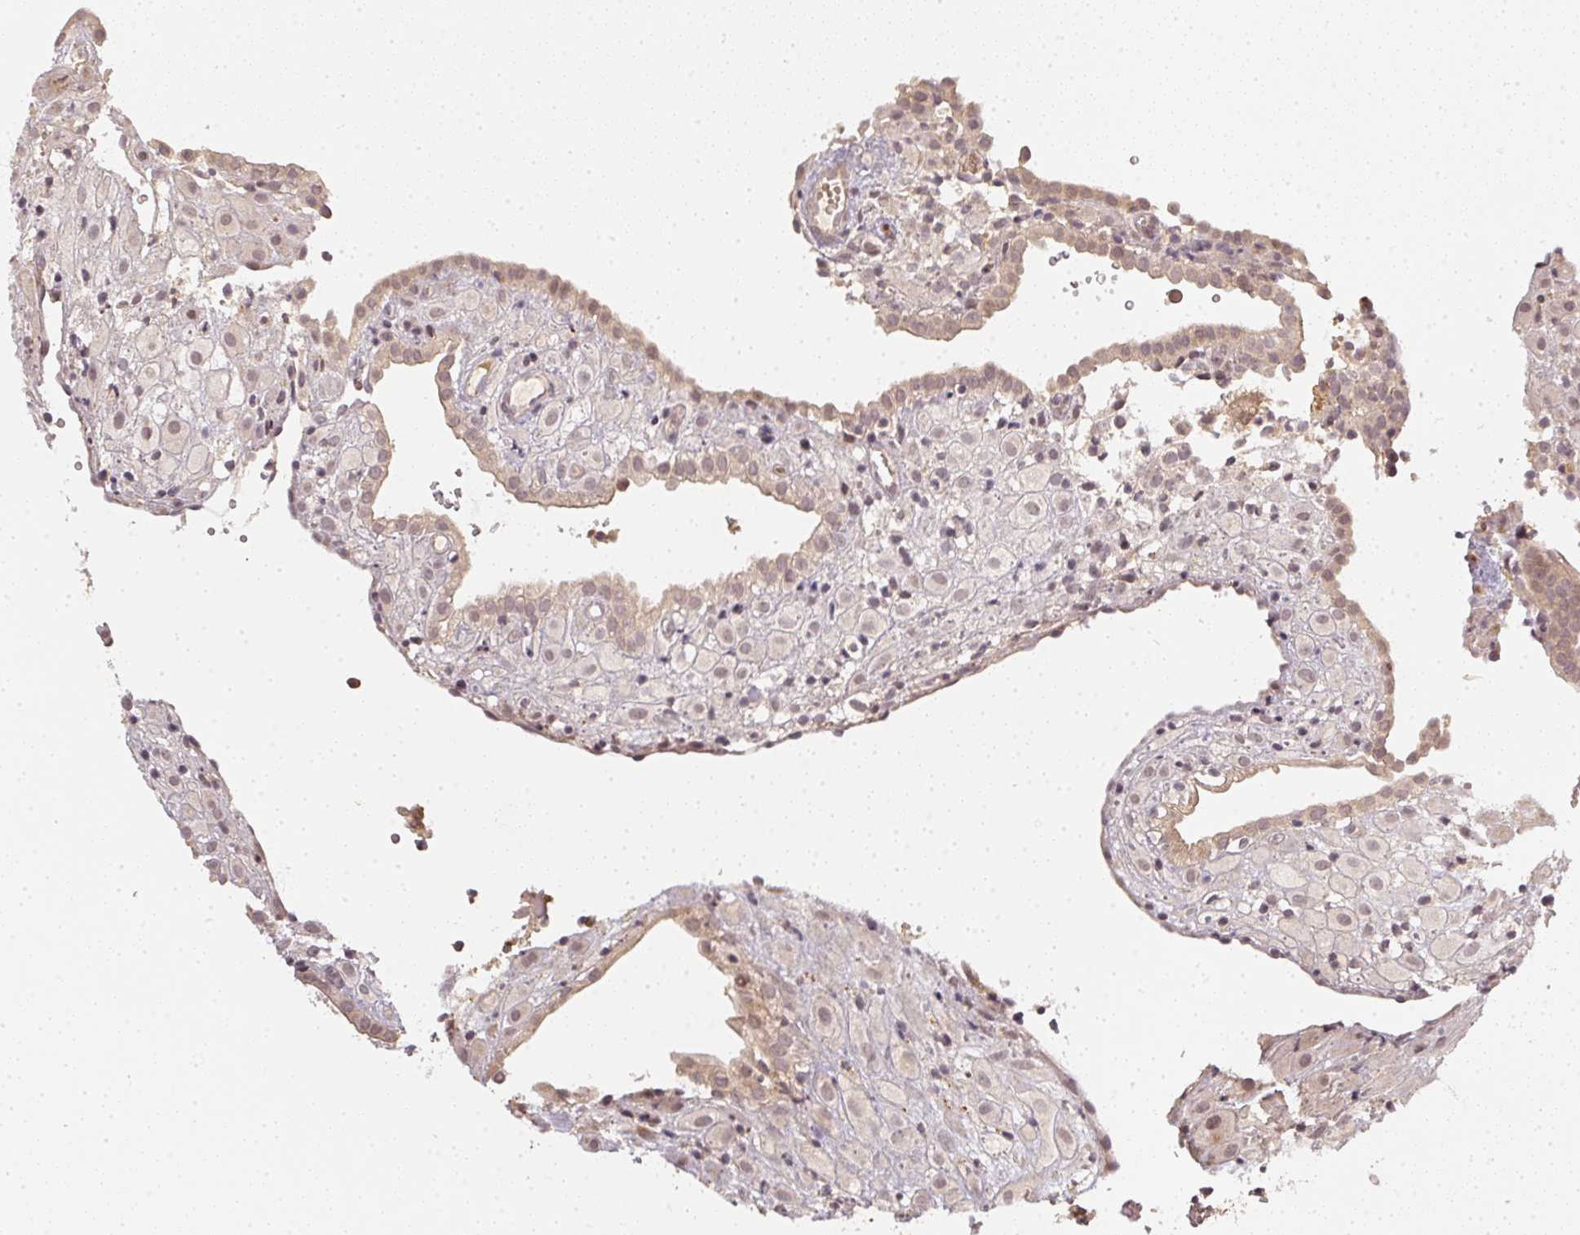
{"staining": {"intensity": "negative", "quantity": "none", "location": "none"}, "tissue": "placenta", "cell_type": "Decidual cells", "image_type": "normal", "snomed": [{"axis": "morphology", "description": "Normal tissue, NOS"}, {"axis": "topography", "description": "Placenta"}], "caption": "Placenta stained for a protein using IHC reveals no staining decidual cells.", "gene": "SERPINE1", "patient": {"sex": "female", "age": 24}}